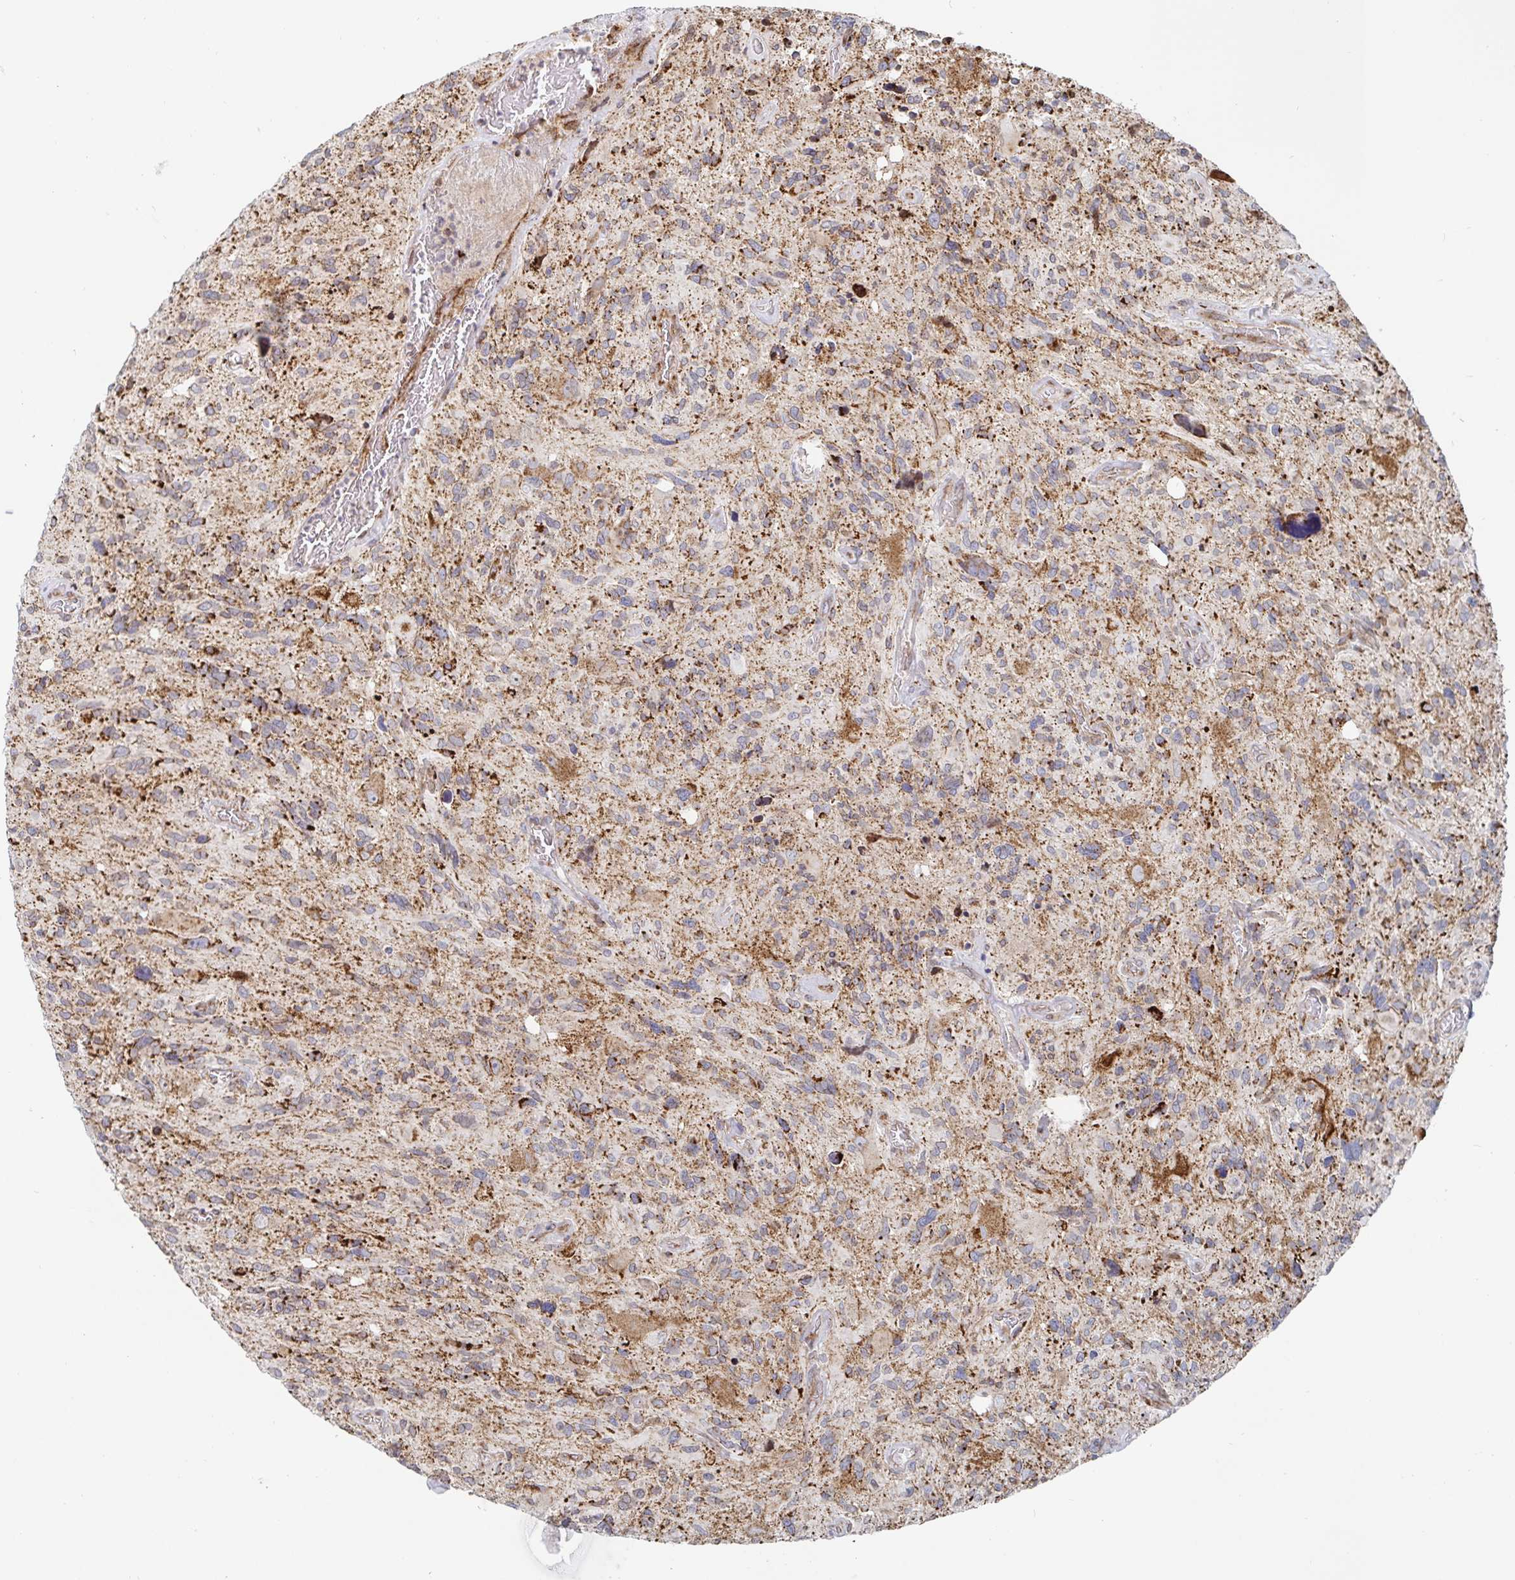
{"staining": {"intensity": "moderate", "quantity": ">75%", "location": "cytoplasmic/membranous"}, "tissue": "glioma", "cell_type": "Tumor cells", "image_type": "cancer", "snomed": [{"axis": "morphology", "description": "Glioma, malignant, High grade"}, {"axis": "topography", "description": "Brain"}], "caption": "Malignant glioma (high-grade) tissue reveals moderate cytoplasmic/membranous positivity in approximately >75% of tumor cells", "gene": "STARD8", "patient": {"sex": "male", "age": 49}}